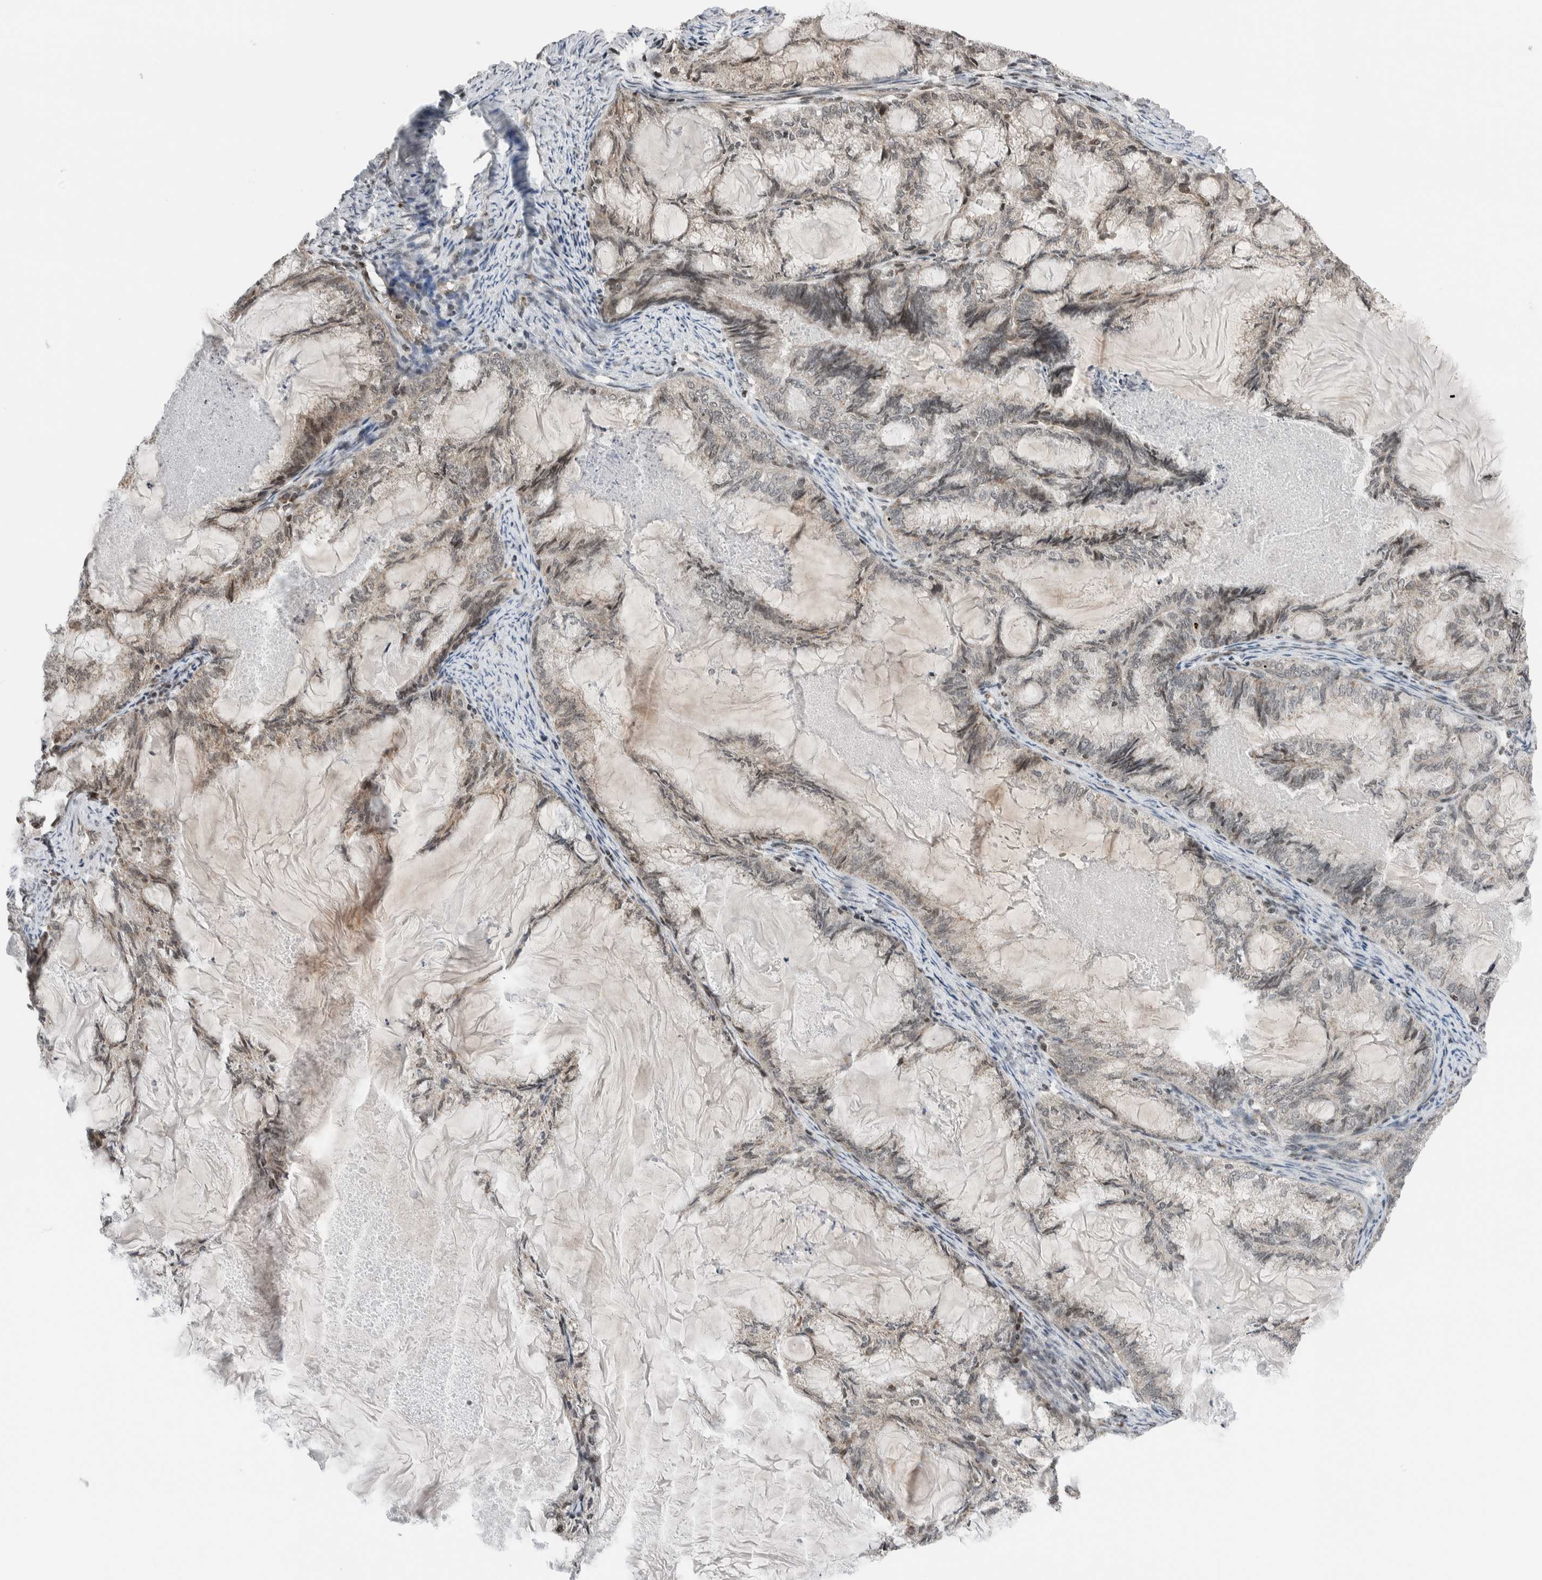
{"staining": {"intensity": "weak", "quantity": "<25%", "location": "cytoplasmic/membranous"}, "tissue": "endometrial cancer", "cell_type": "Tumor cells", "image_type": "cancer", "snomed": [{"axis": "morphology", "description": "Adenocarcinoma, NOS"}, {"axis": "topography", "description": "Endometrium"}], "caption": "Tumor cells are negative for brown protein staining in endometrial cancer.", "gene": "NPLOC4", "patient": {"sex": "female", "age": 86}}